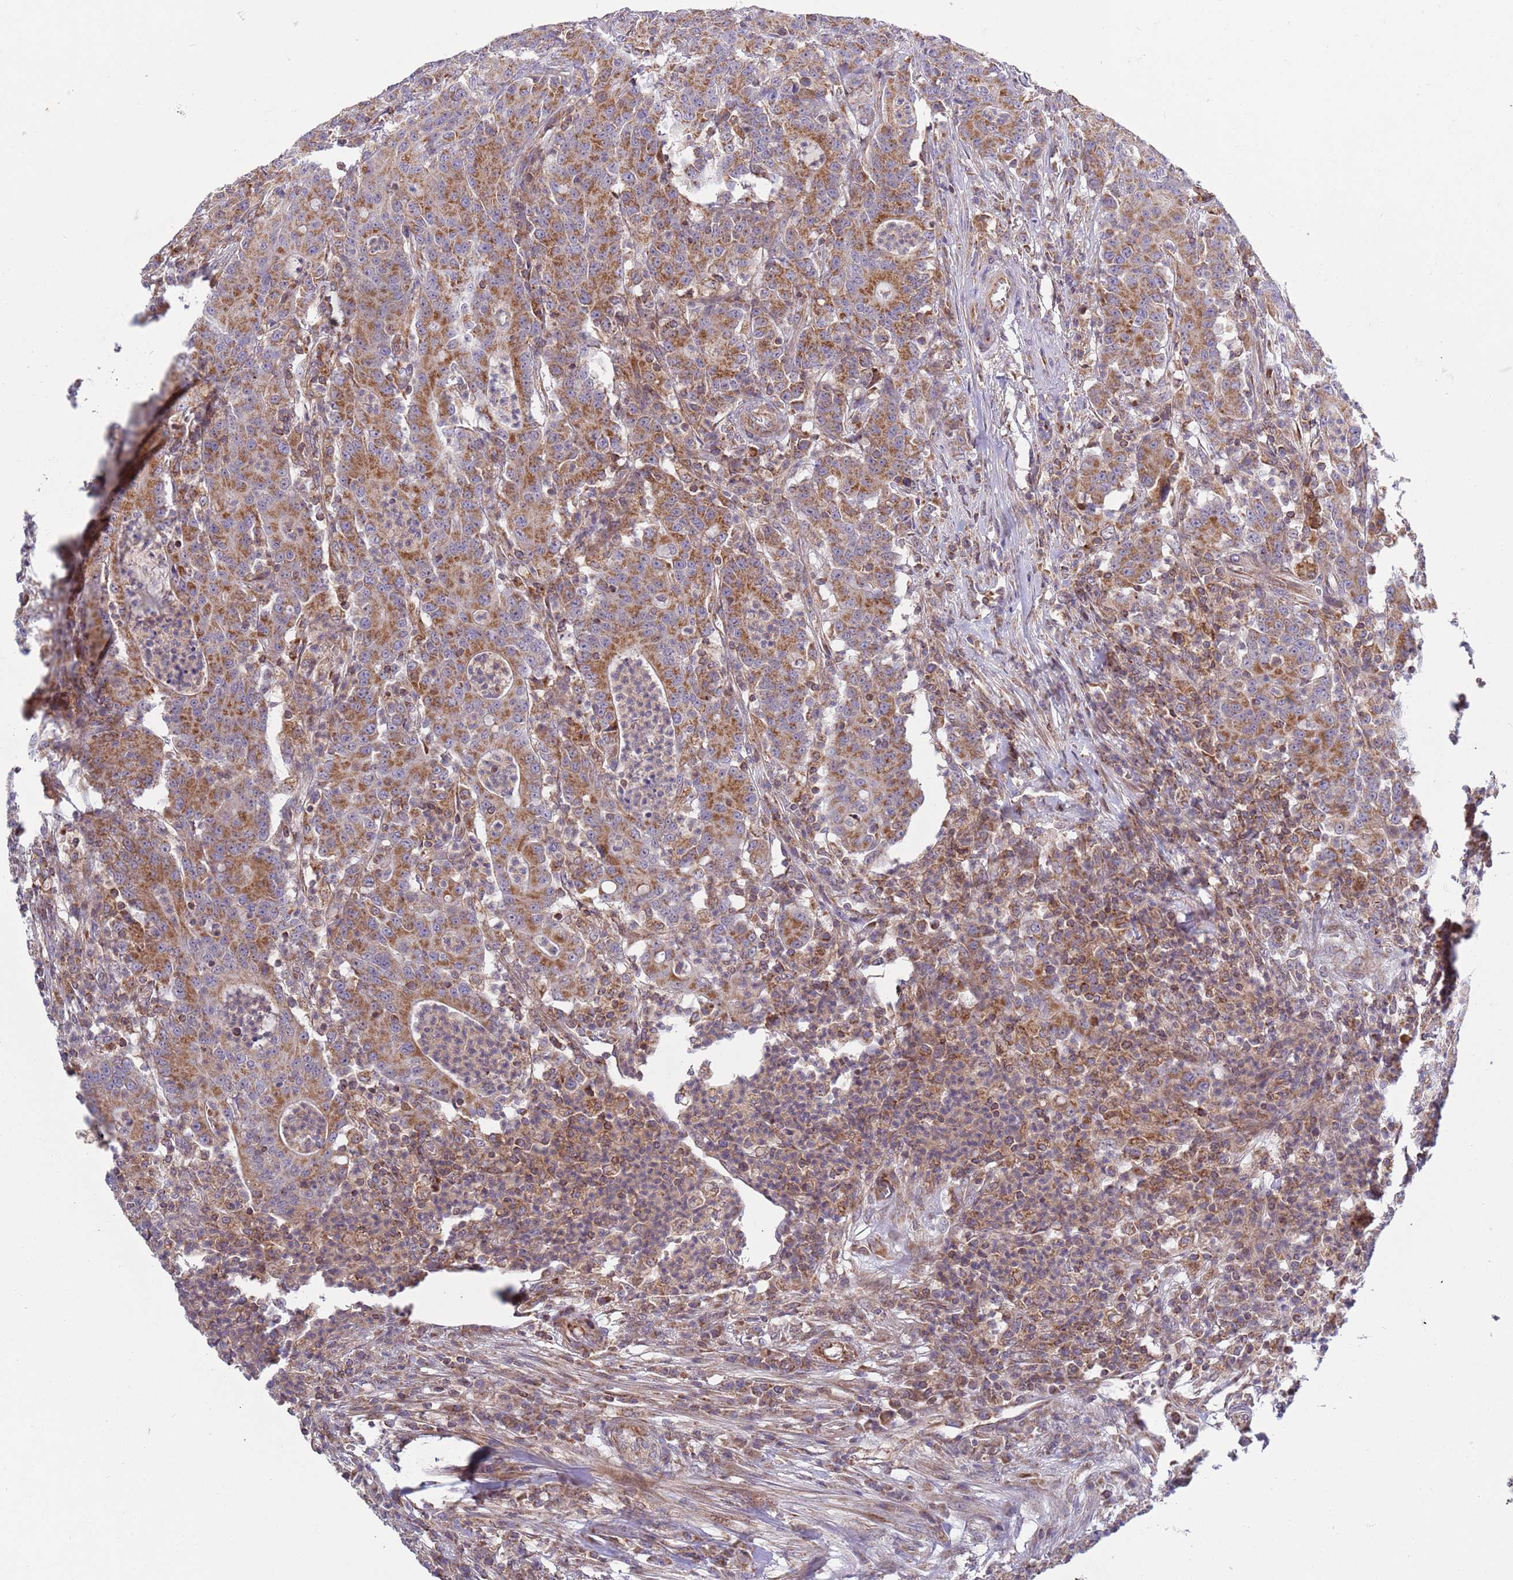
{"staining": {"intensity": "moderate", "quantity": ">75%", "location": "cytoplasmic/membranous"}, "tissue": "colorectal cancer", "cell_type": "Tumor cells", "image_type": "cancer", "snomed": [{"axis": "morphology", "description": "Adenocarcinoma, NOS"}, {"axis": "topography", "description": "Colon"}], "caption": "Immunohistochemical staining of colorectal cancer displays medium levels of moderate cytoplasmic/membranous protein staining in approximately >75% of tumor cells.", "gene": "IRS4", "patient": {"sex": "male", "age": 83}}